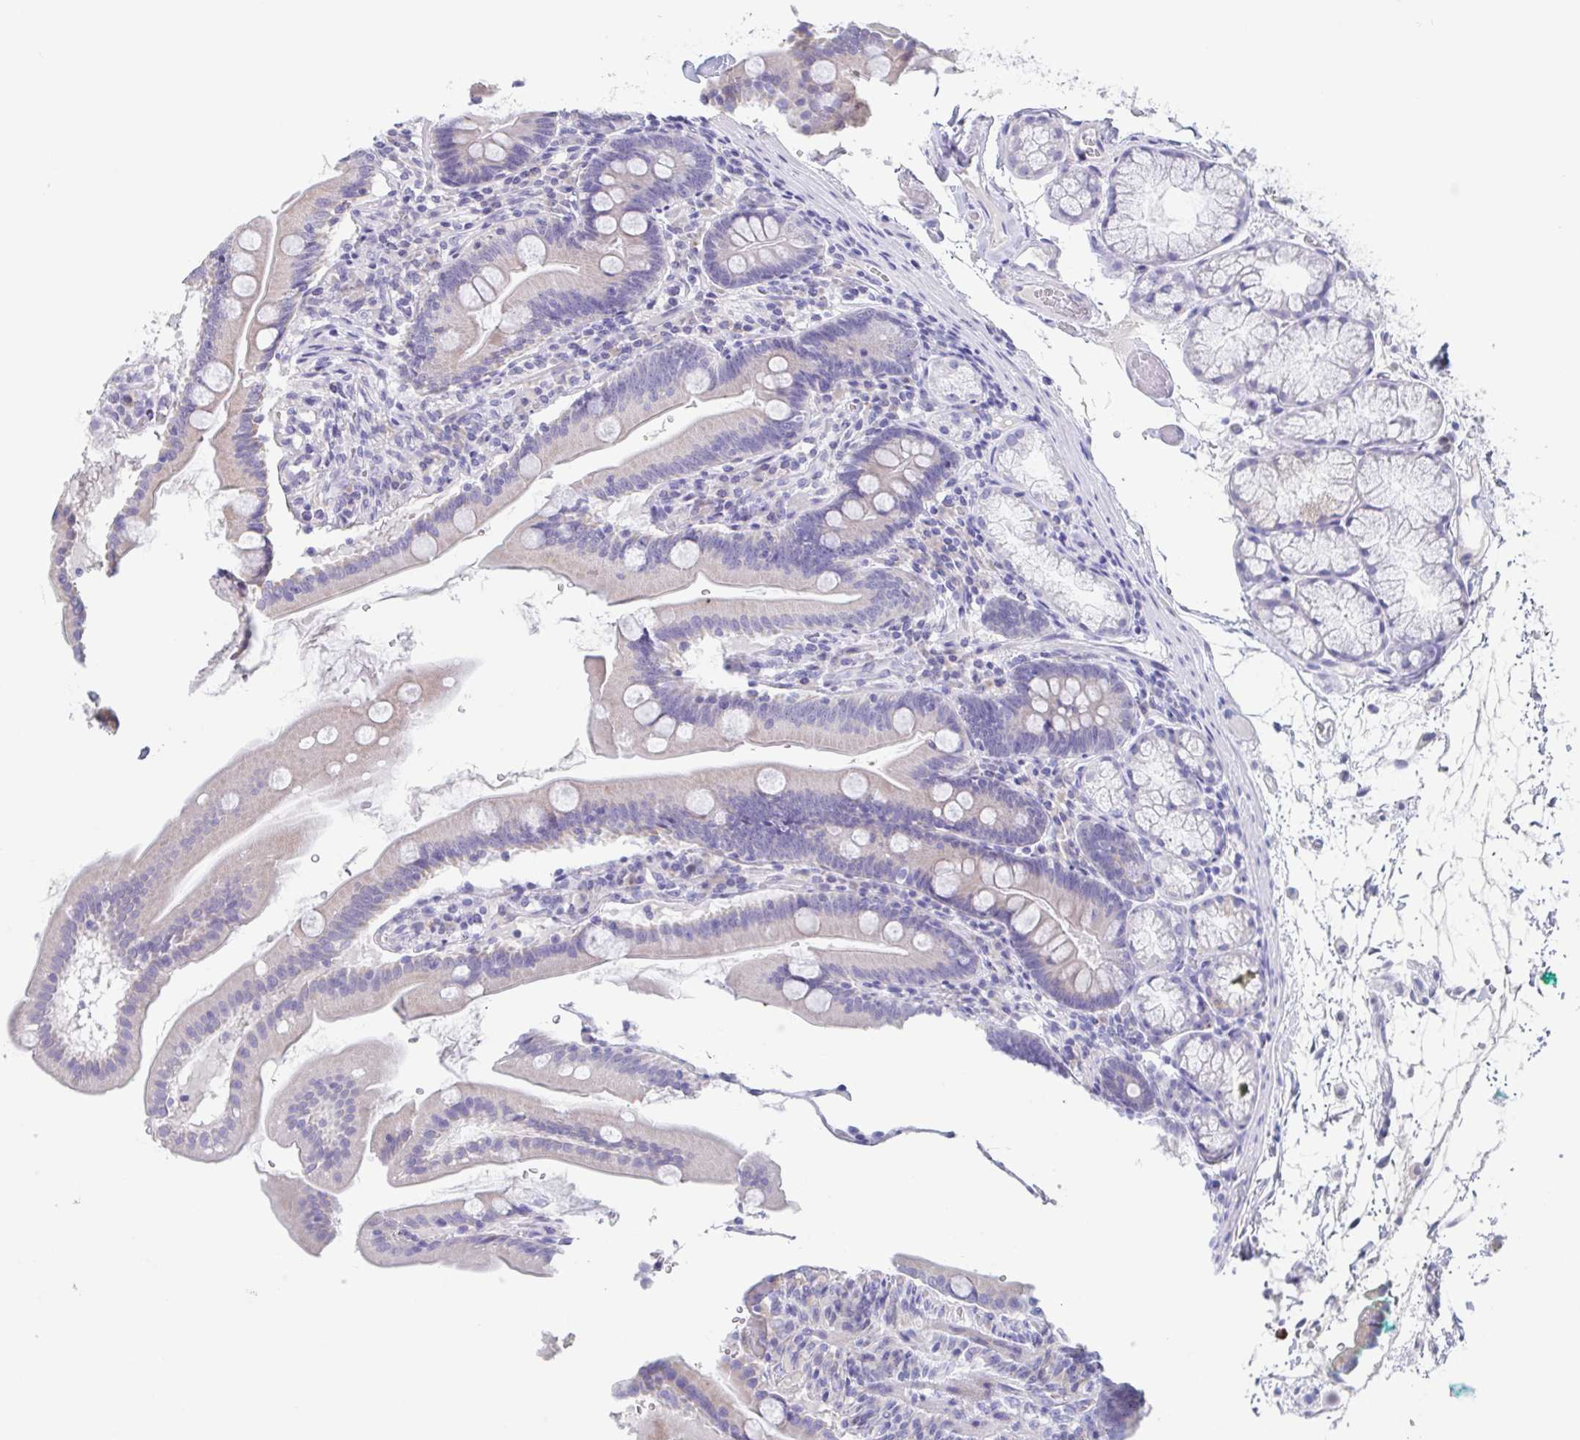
{"staining": {"intensity": "negative", "quantity": "none", "location": "none"}, "tissue": "duodenum", "cell_type": "Glandular cells", "image_type": "normal", "snomed": [{"axis": "morphology", "description": "Normal tissue, NOS"}, {"axis": "topography", "description": "Duodenum"}], "caption": "A histopathology image of human duodenum is negative for staining in glandular cells. (Immunohistochemistry, brightfield microscopy, high magnification).", "gene": "NOXRED1", "patient": {"sex": "female", "age": 67}}